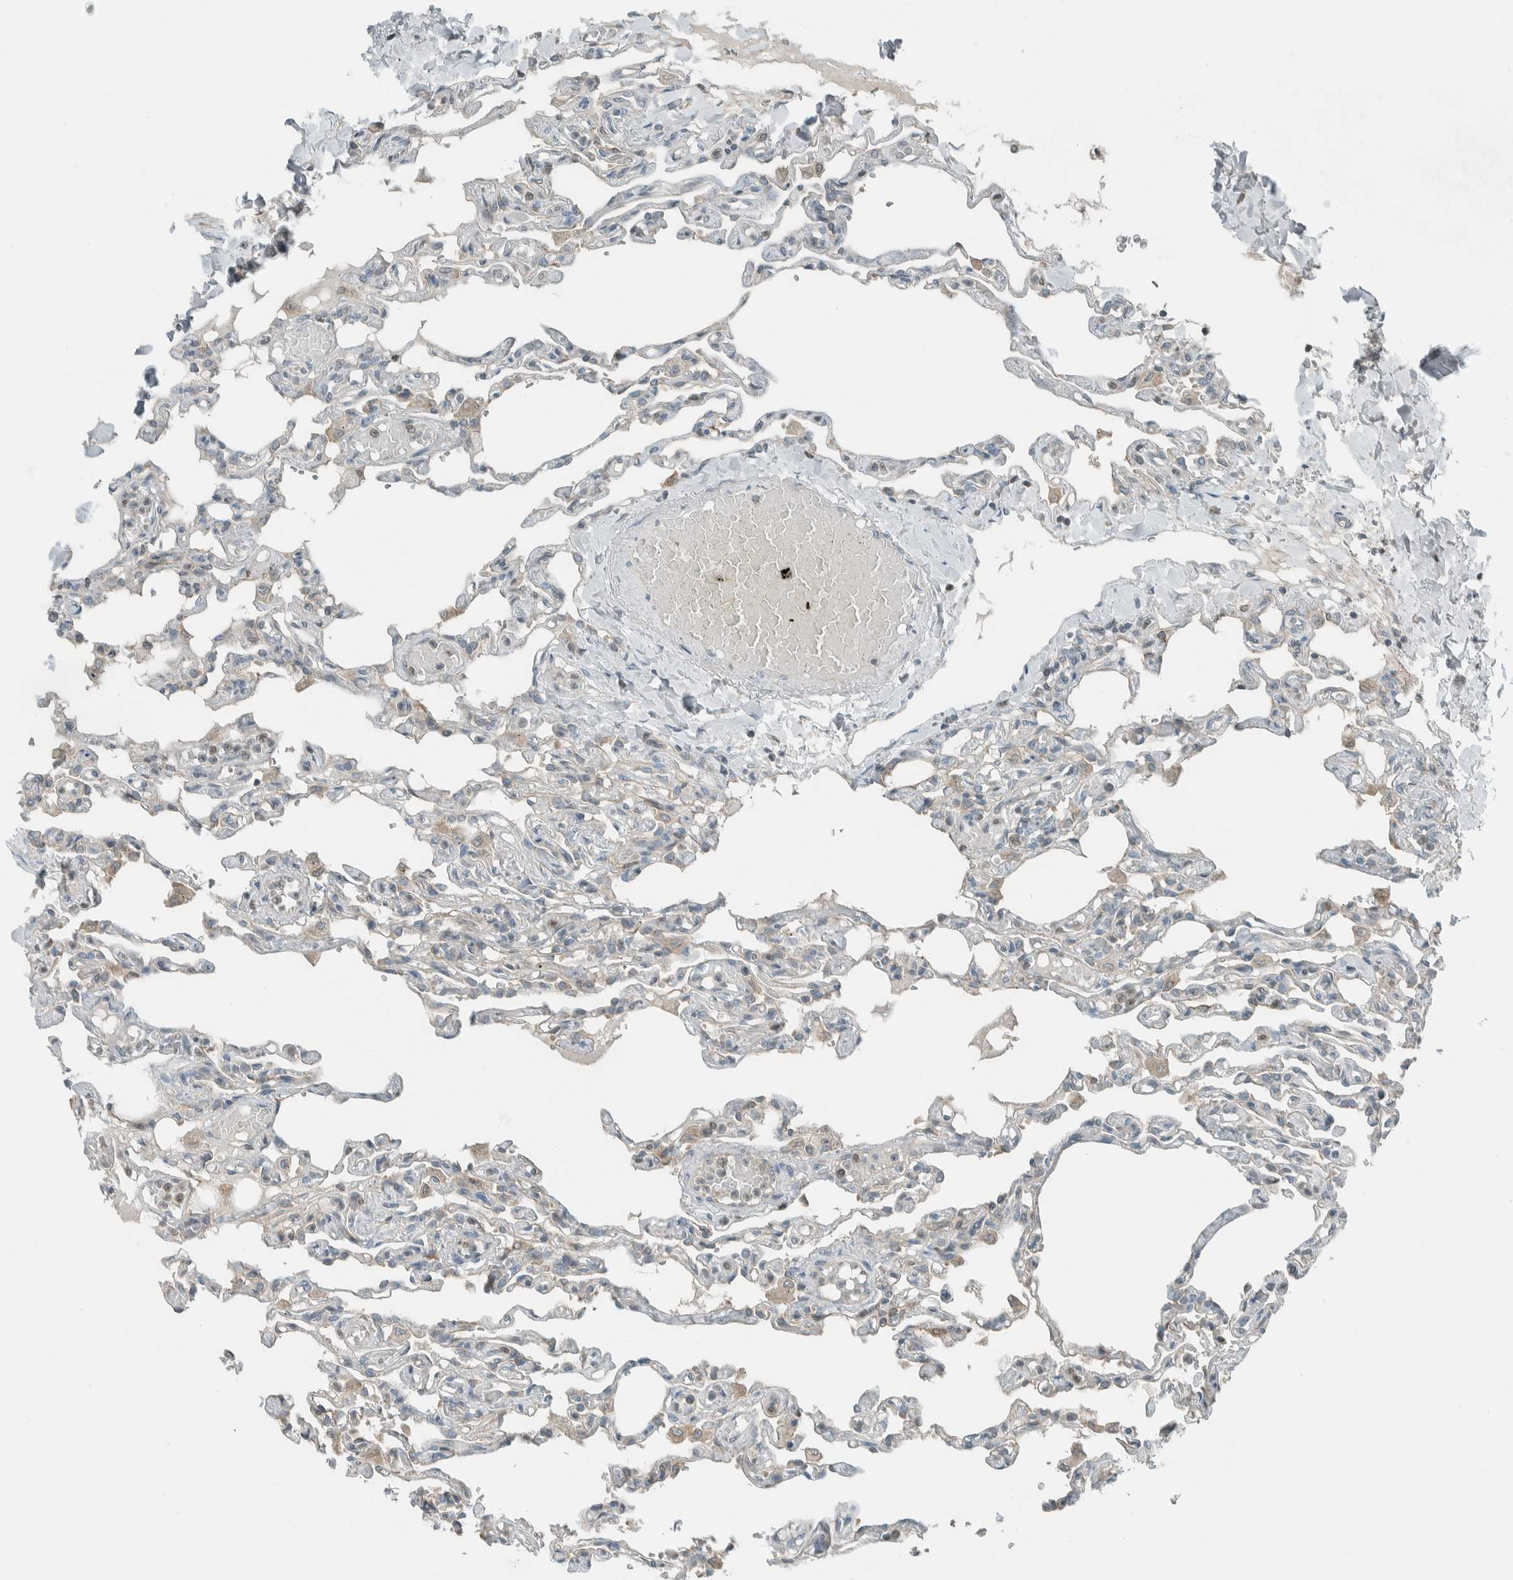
{"staining": {"intensity": "weak", "quantity": "<25%", "location": "cytoplasmic/membranous"}, "tissue": "lung", "cell_type": "Alveolar cells", "image_type": "normal", "snomed": [{"axis": "morphology", "description": "Normal tissue, NOS"}, {"axis": "topography", "description": "Lung"}], "caption": "There is no significant expression in alveolar cells of lung. (DAB (3,3'-diaminobenzidine) immunohistochemistry (IHC) visualized using brightfield microscopy, high magnification).", "gene": "SEL1L", "patient": {"sex": "male", "age": 21}}